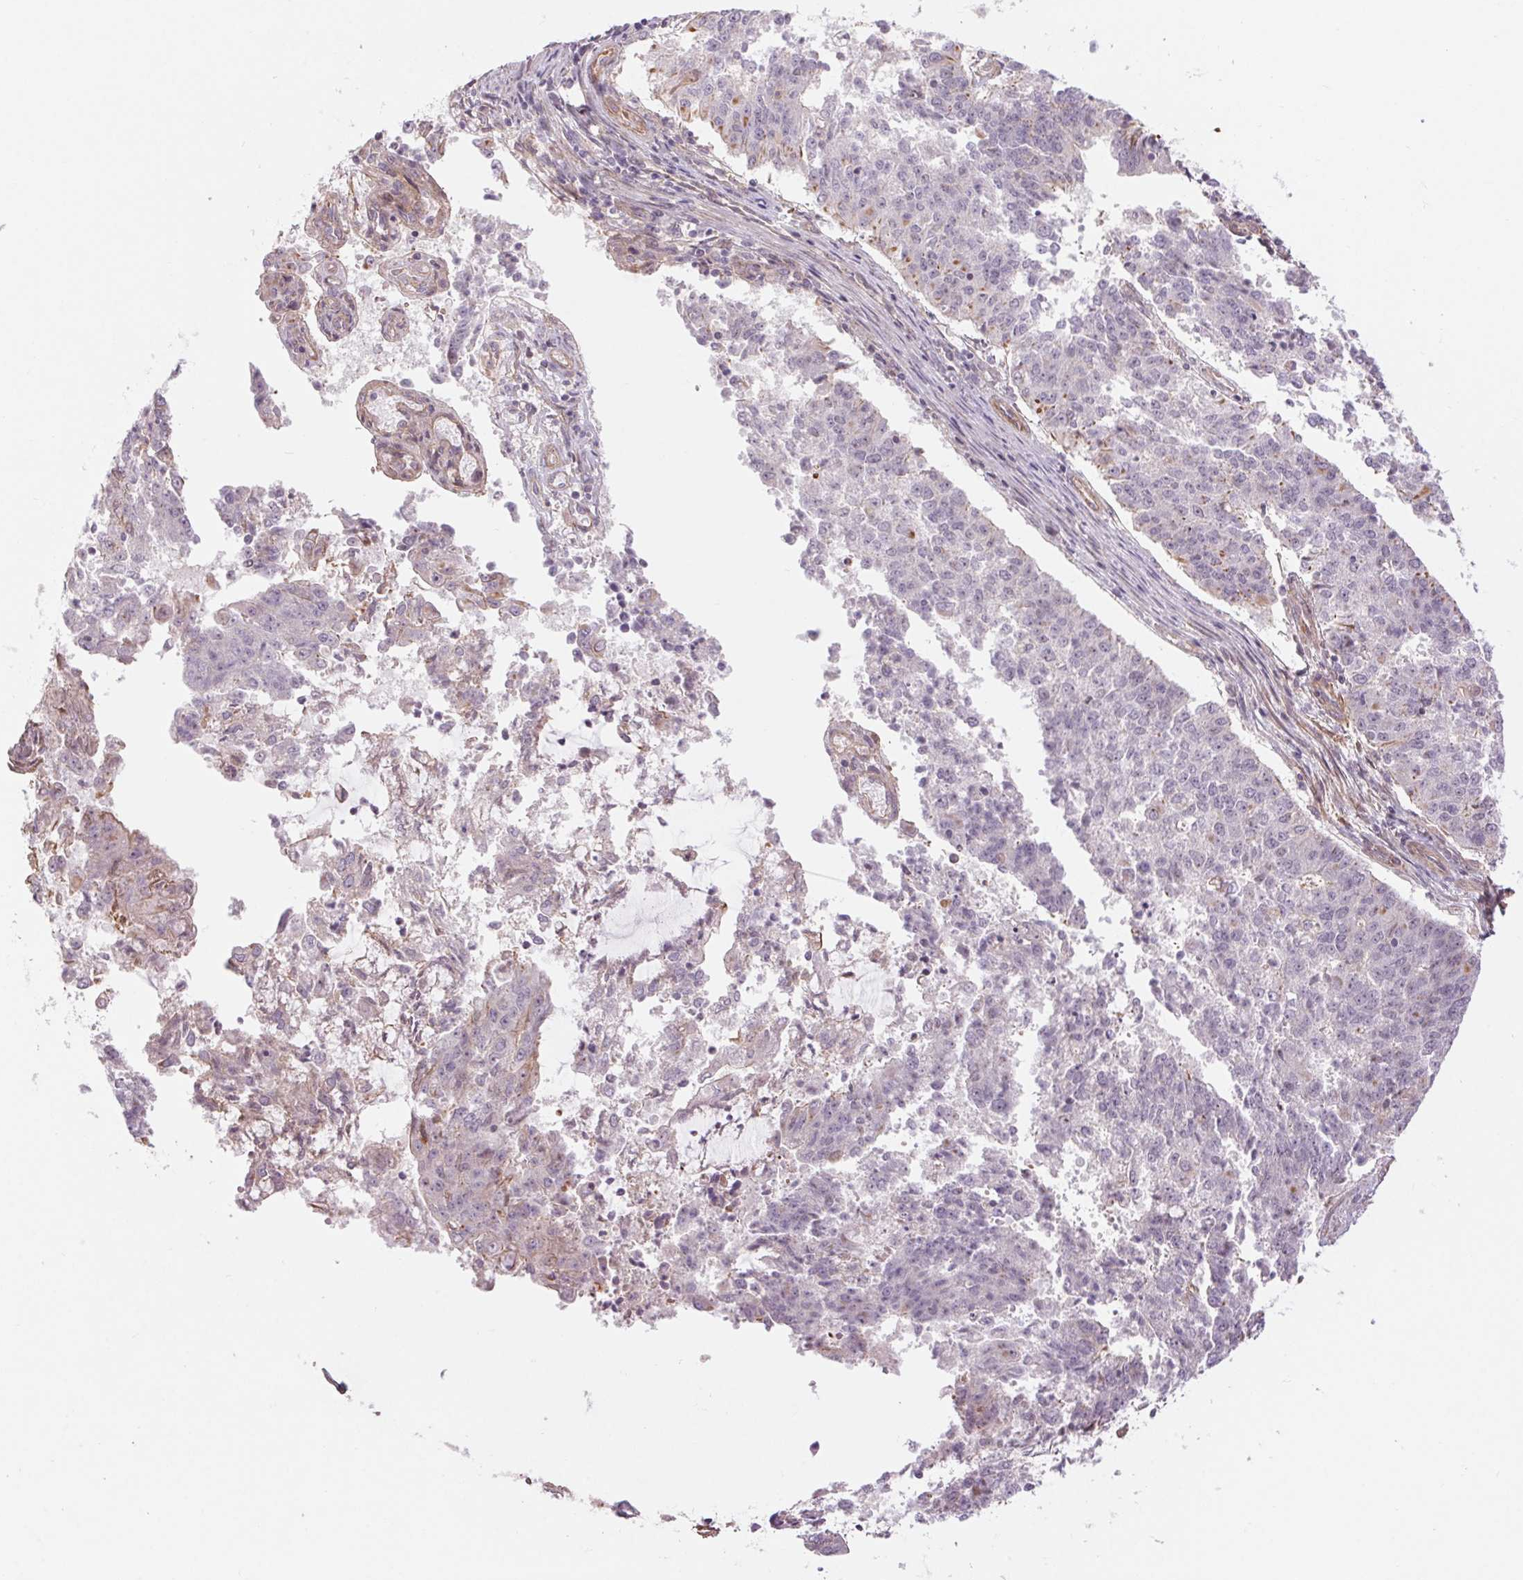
{"staining": {"intensity": "negative", "quantity": "none", "location": "none"}, "tissue": "endometrial cancer", "cell_type": "Tumor cells", "image_type": "cancer", "snomed": [{"axis": "morphology", "description": "Adenocarcinoma, NOS"}, {"axis": "topography", "description": "Endometrium"}], "caption": "Immunohistochemistry (IHC) micrograph of neoplastic tissue: human endometrial cancer stained with DAB demonstrates no significant protein expression in tumor cells.", "gene": "CCSER1", "patient": {"sex": "female", "age": 82}}